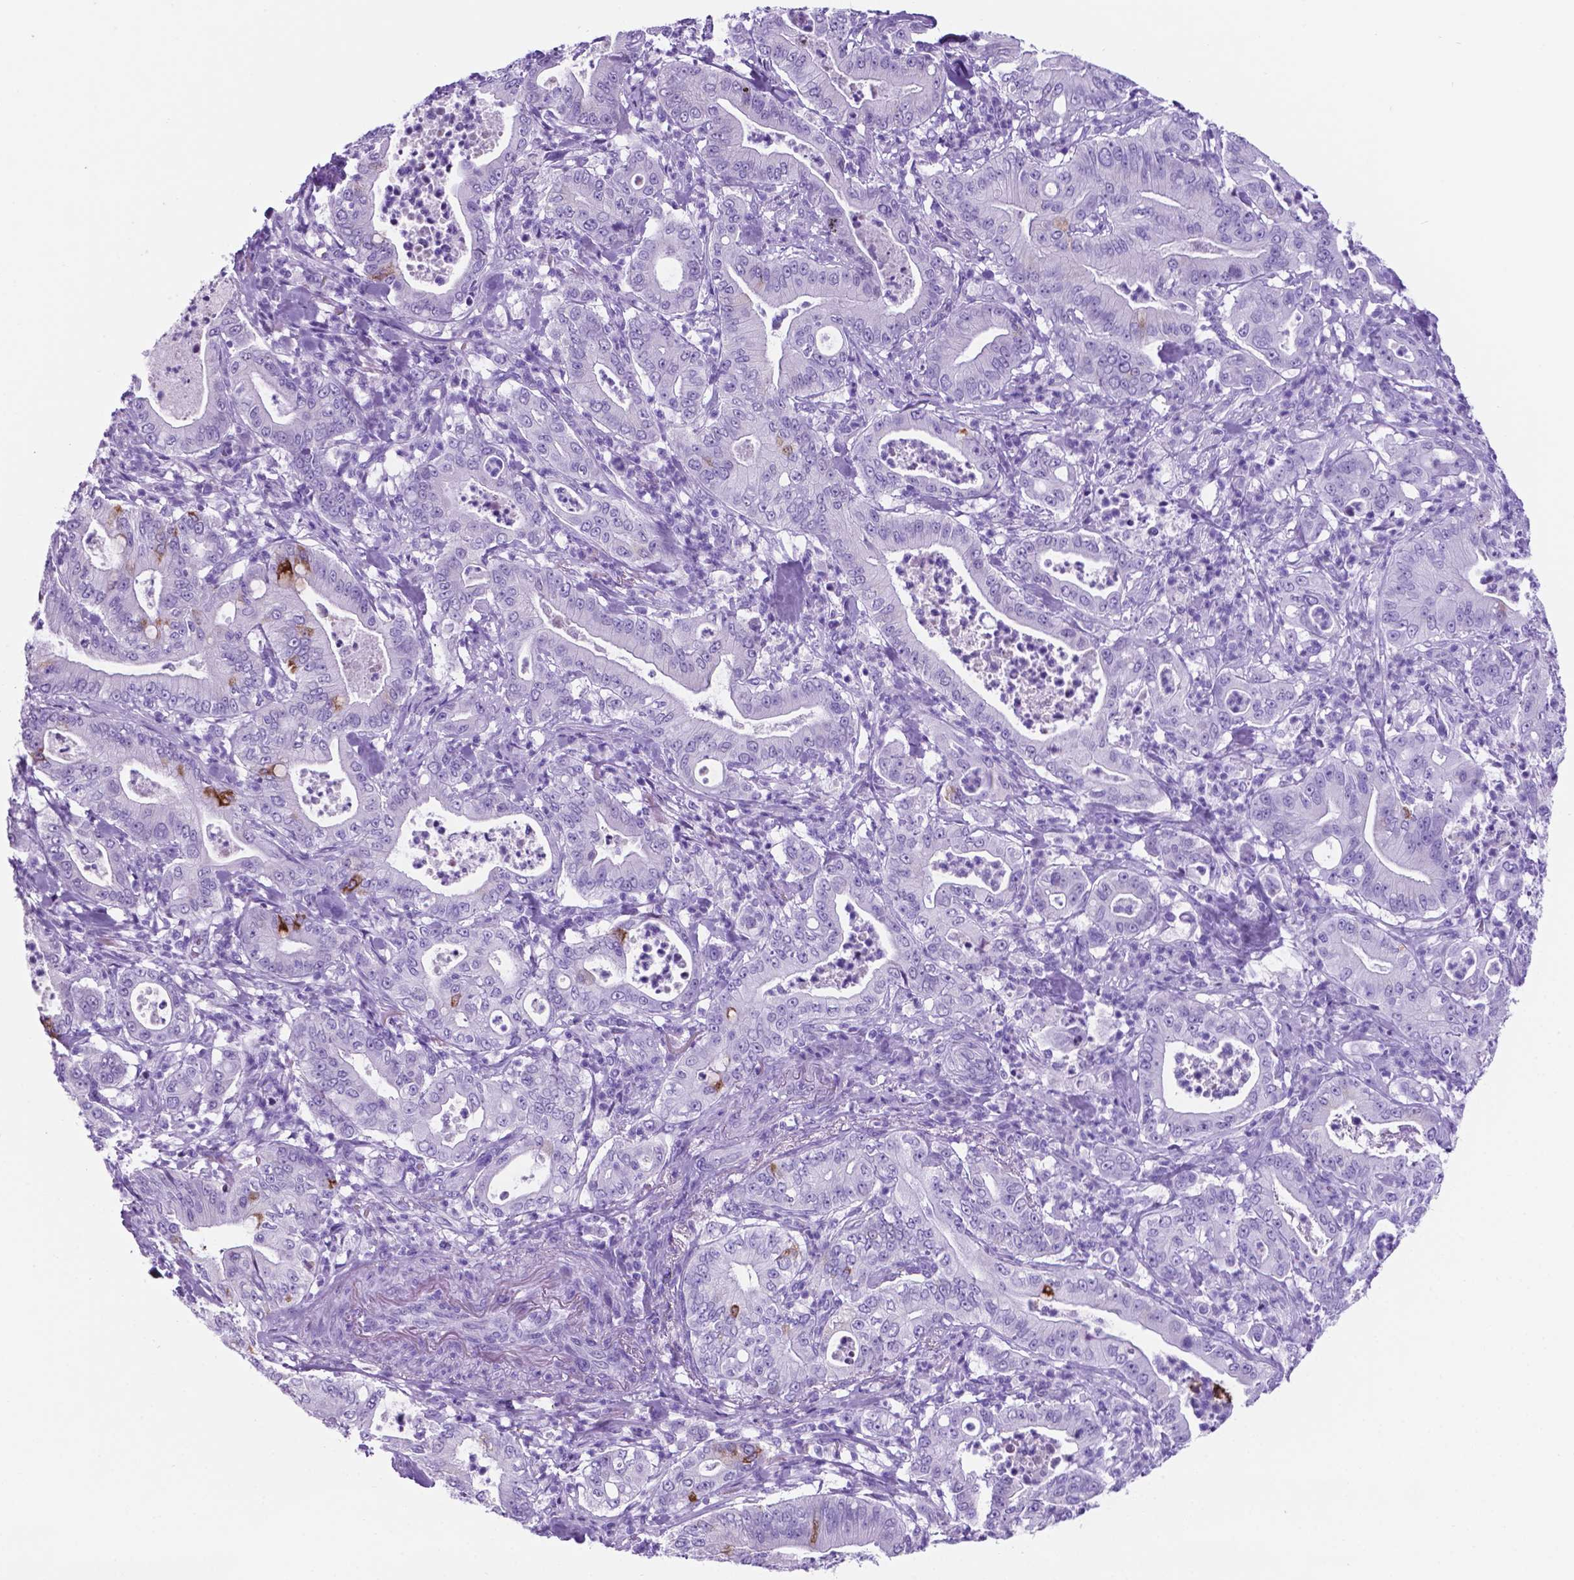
{"staining": {"intensity": "strong", "quantity": "<25%", "location": "cytoplasmic/membranous"}, "tissue": "pancreatic cancer", "cell_type": "Tumor cells", "image_type": "cancer", "snomed": [{"axis": "morphology", "description": "Adenocarcinoma, NOS"}, {"axis": "topography", "description": "Pancreas"}], "caption": "Immunohistochemistry (IHC) micrograph of neoplastic tissue: pancreatic adenocarcinoma stained using immunohistochemistry (IHC) displays medium levels of strong protein expression localized specifically in the cytoplasmic/membranous of tumor cells, appearing as a cytoplasmic/membranous brown color.", "gene": "C17orf107", "patient": {"sex": "male", "age": 71}}